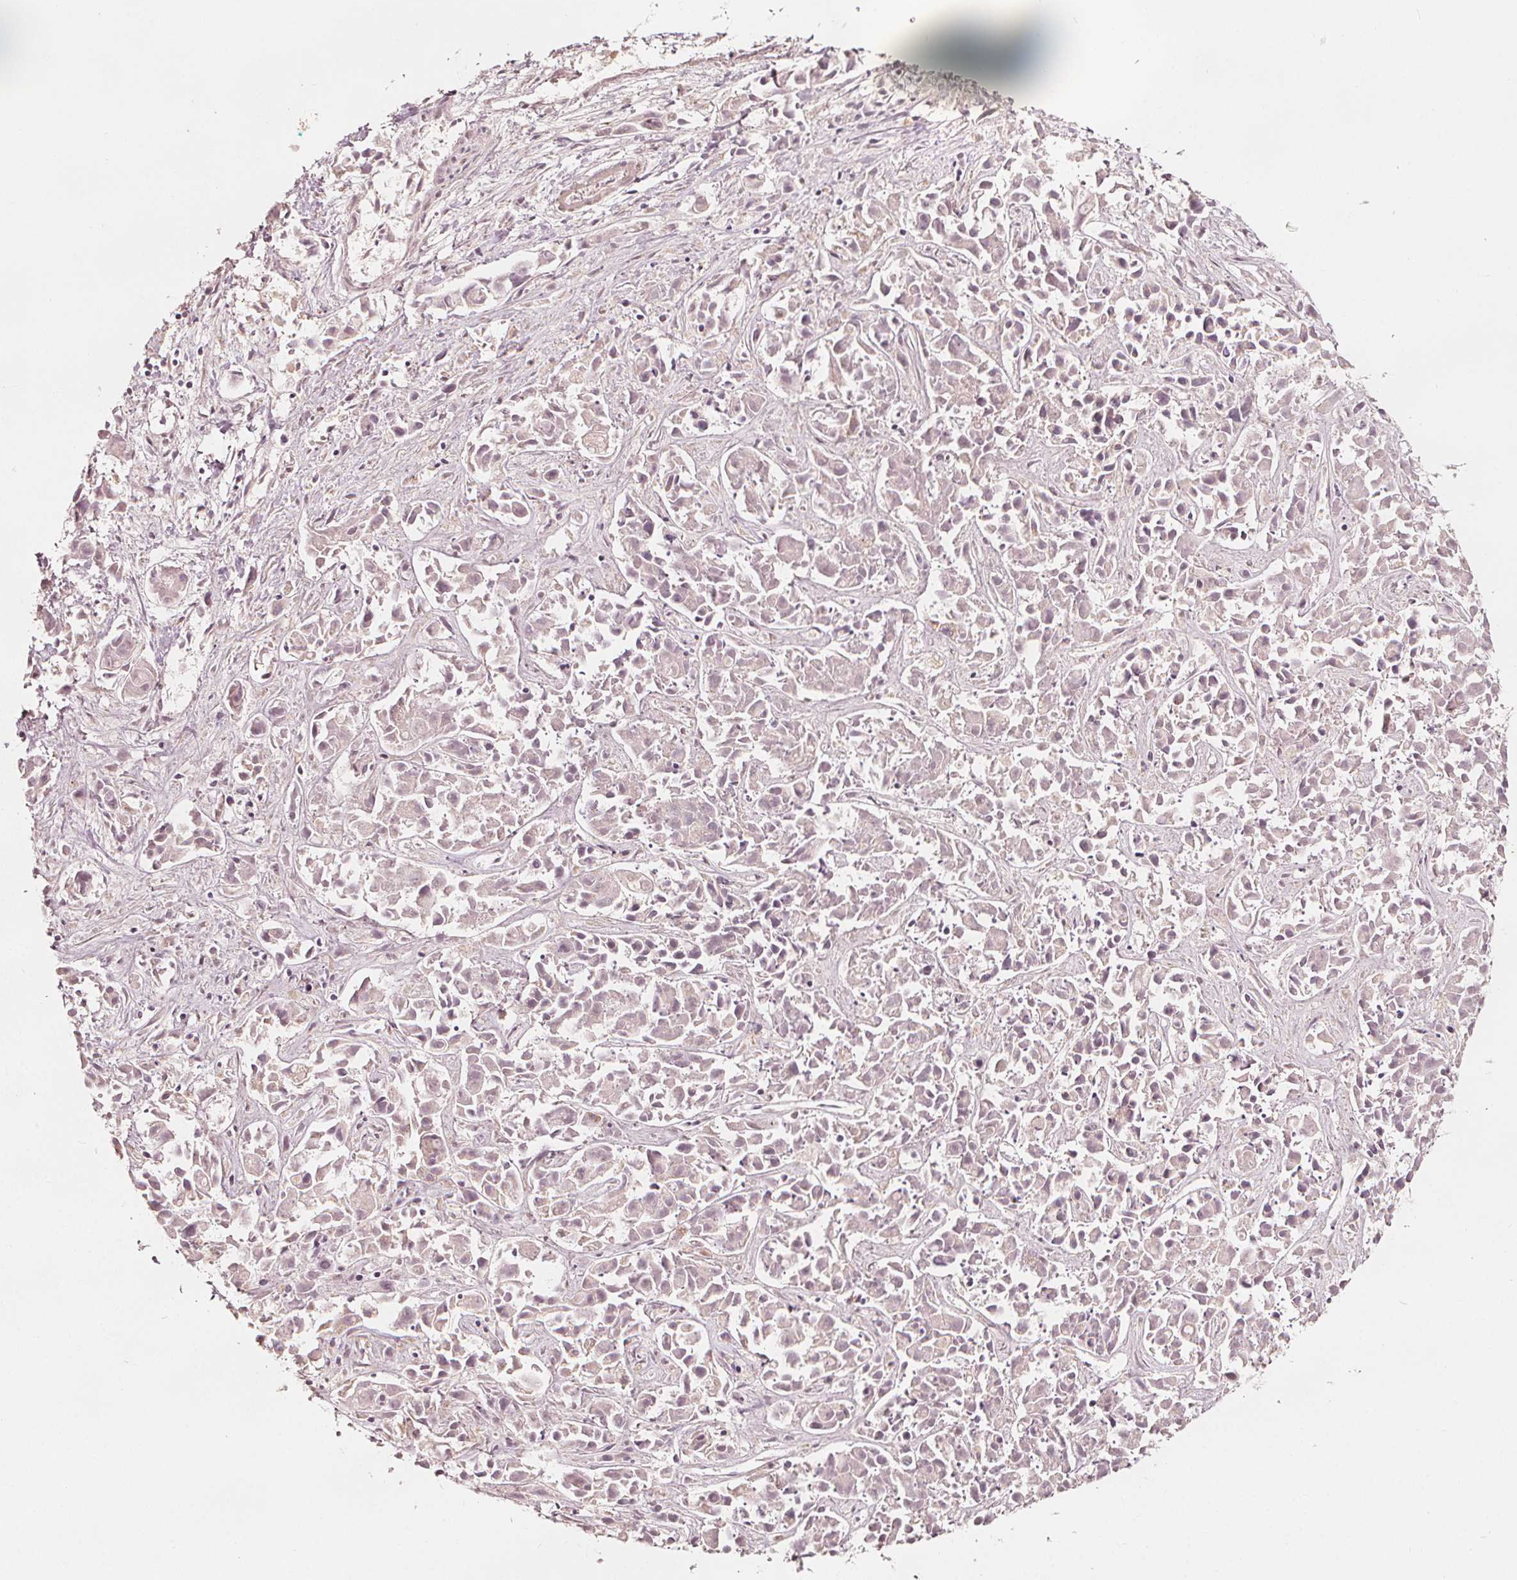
{"staining": {"intensity": "negative", "quantity": "none", "location": "none"}, "tissue": "liver cancer", "cell_type": "Tumor cells", "image_type": "cancer", "snomed": [{"axis": "morphology", "description": "Cholangiocarcinoma"}, {"axis": "topography", "description": "Liver"}], "caption": "Protein analysis of liver cancer (cholangiocarcinoma) demonstrates no significant expression in tumor cells. The staining was performed using DAB (3,3'-diaminobenzidine) to visualize the protein expression in brown, while the nuclei were stained in blue with hematoxylin (Magnification: 20x).", "gene": "NPC1L1", "patient": {"sex": "female", "age": 81}}